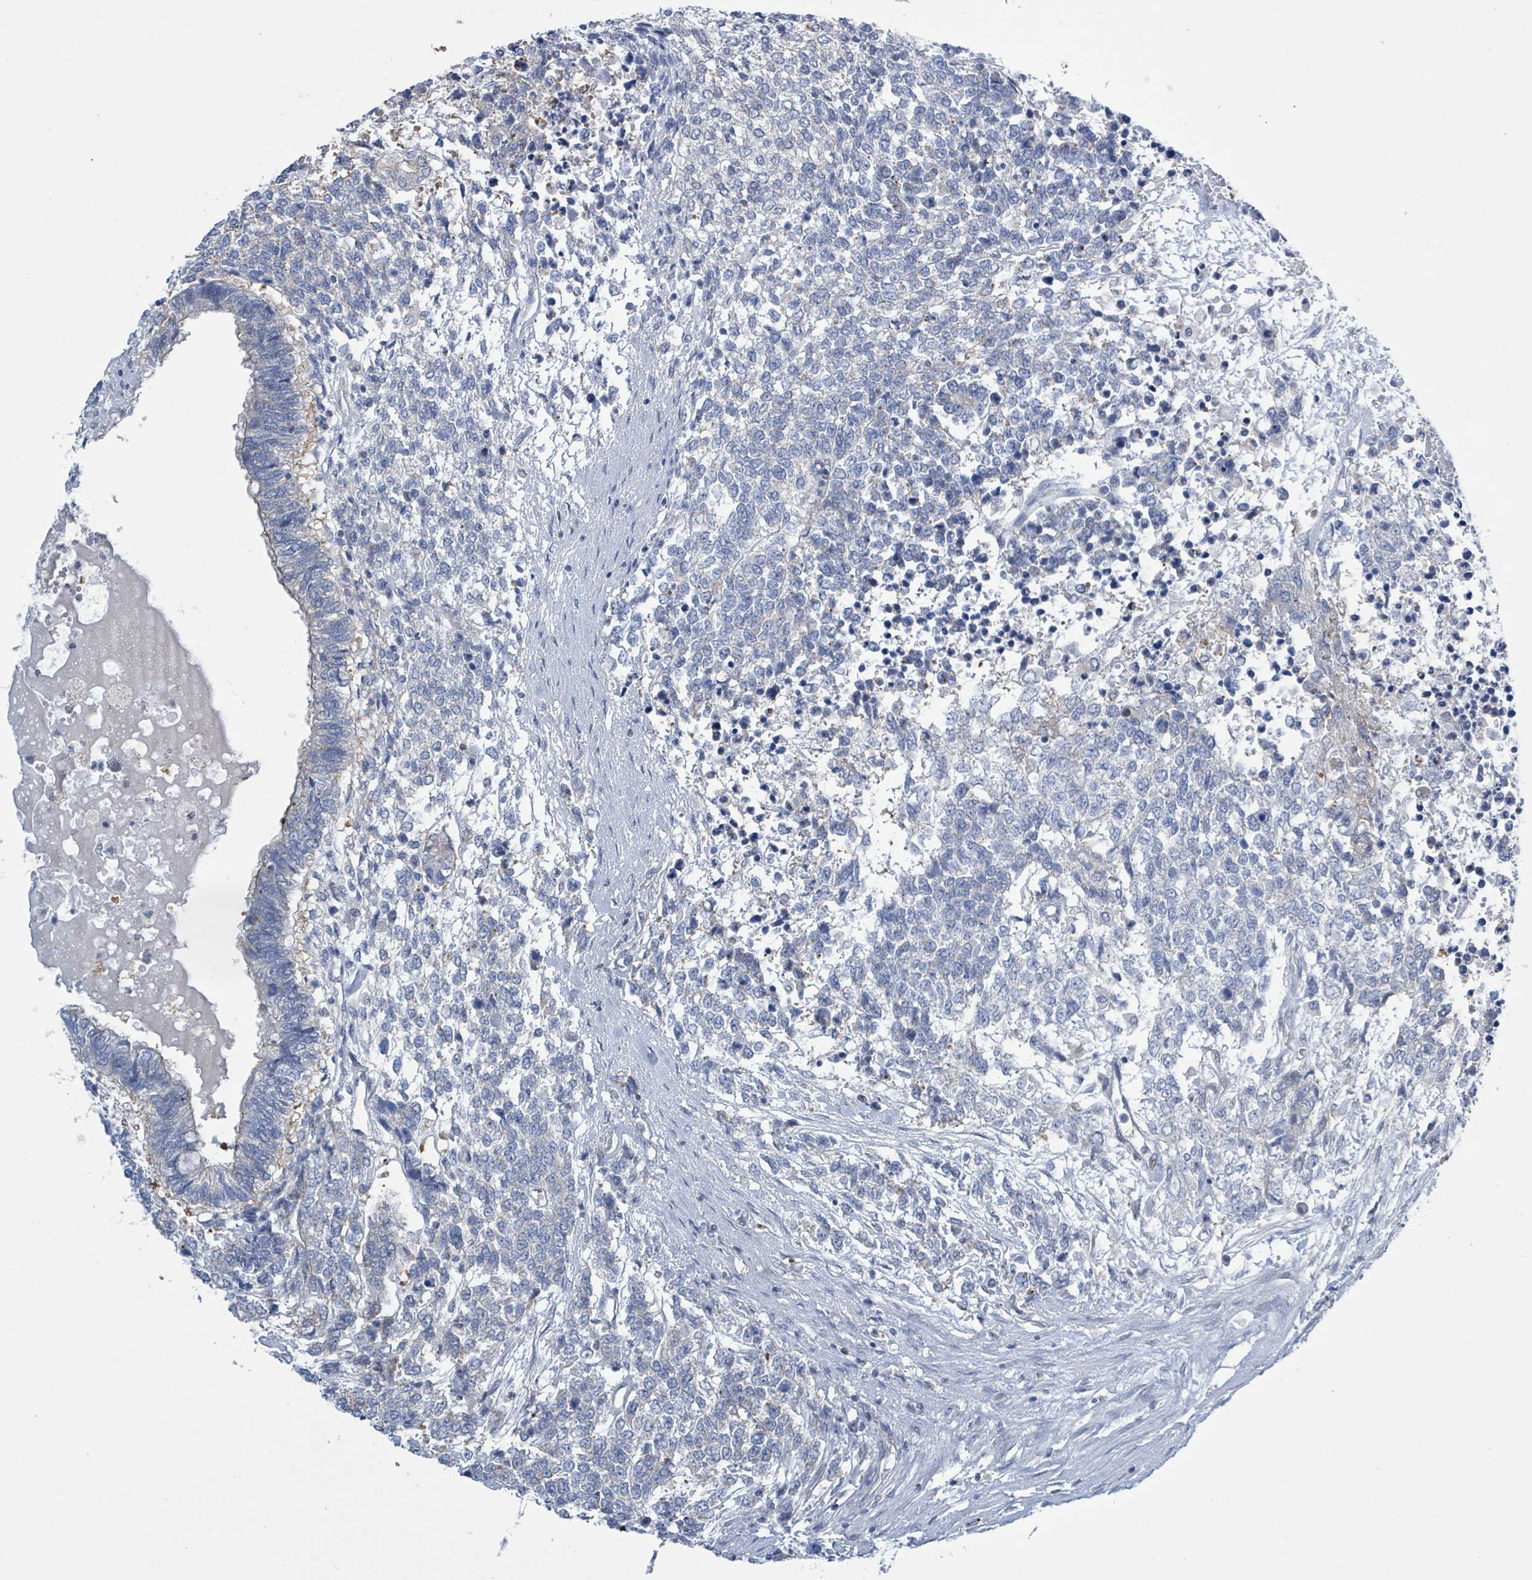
{"staining": {"intensity": "negative", "quantity": "none", "location": "none"}, "tissue": "testis cancer", "cell_type": "Tumor cells", "image_type": "cancer", "snomed": [{"axis": "morphology", "description": "Carcinoma, Embryonal, NOS"}, {"axis": "topography", "description": "Testis"}], "caption": "Immunohistochemistry photomicrograph of neoplastic tissue: testis cancer (embryonal carcinoma) stained with DAB exhibits no significant protein positivity in tumor cells.", "gene": "DGKZ", "patient": {"sex": "male", "age": 23}}